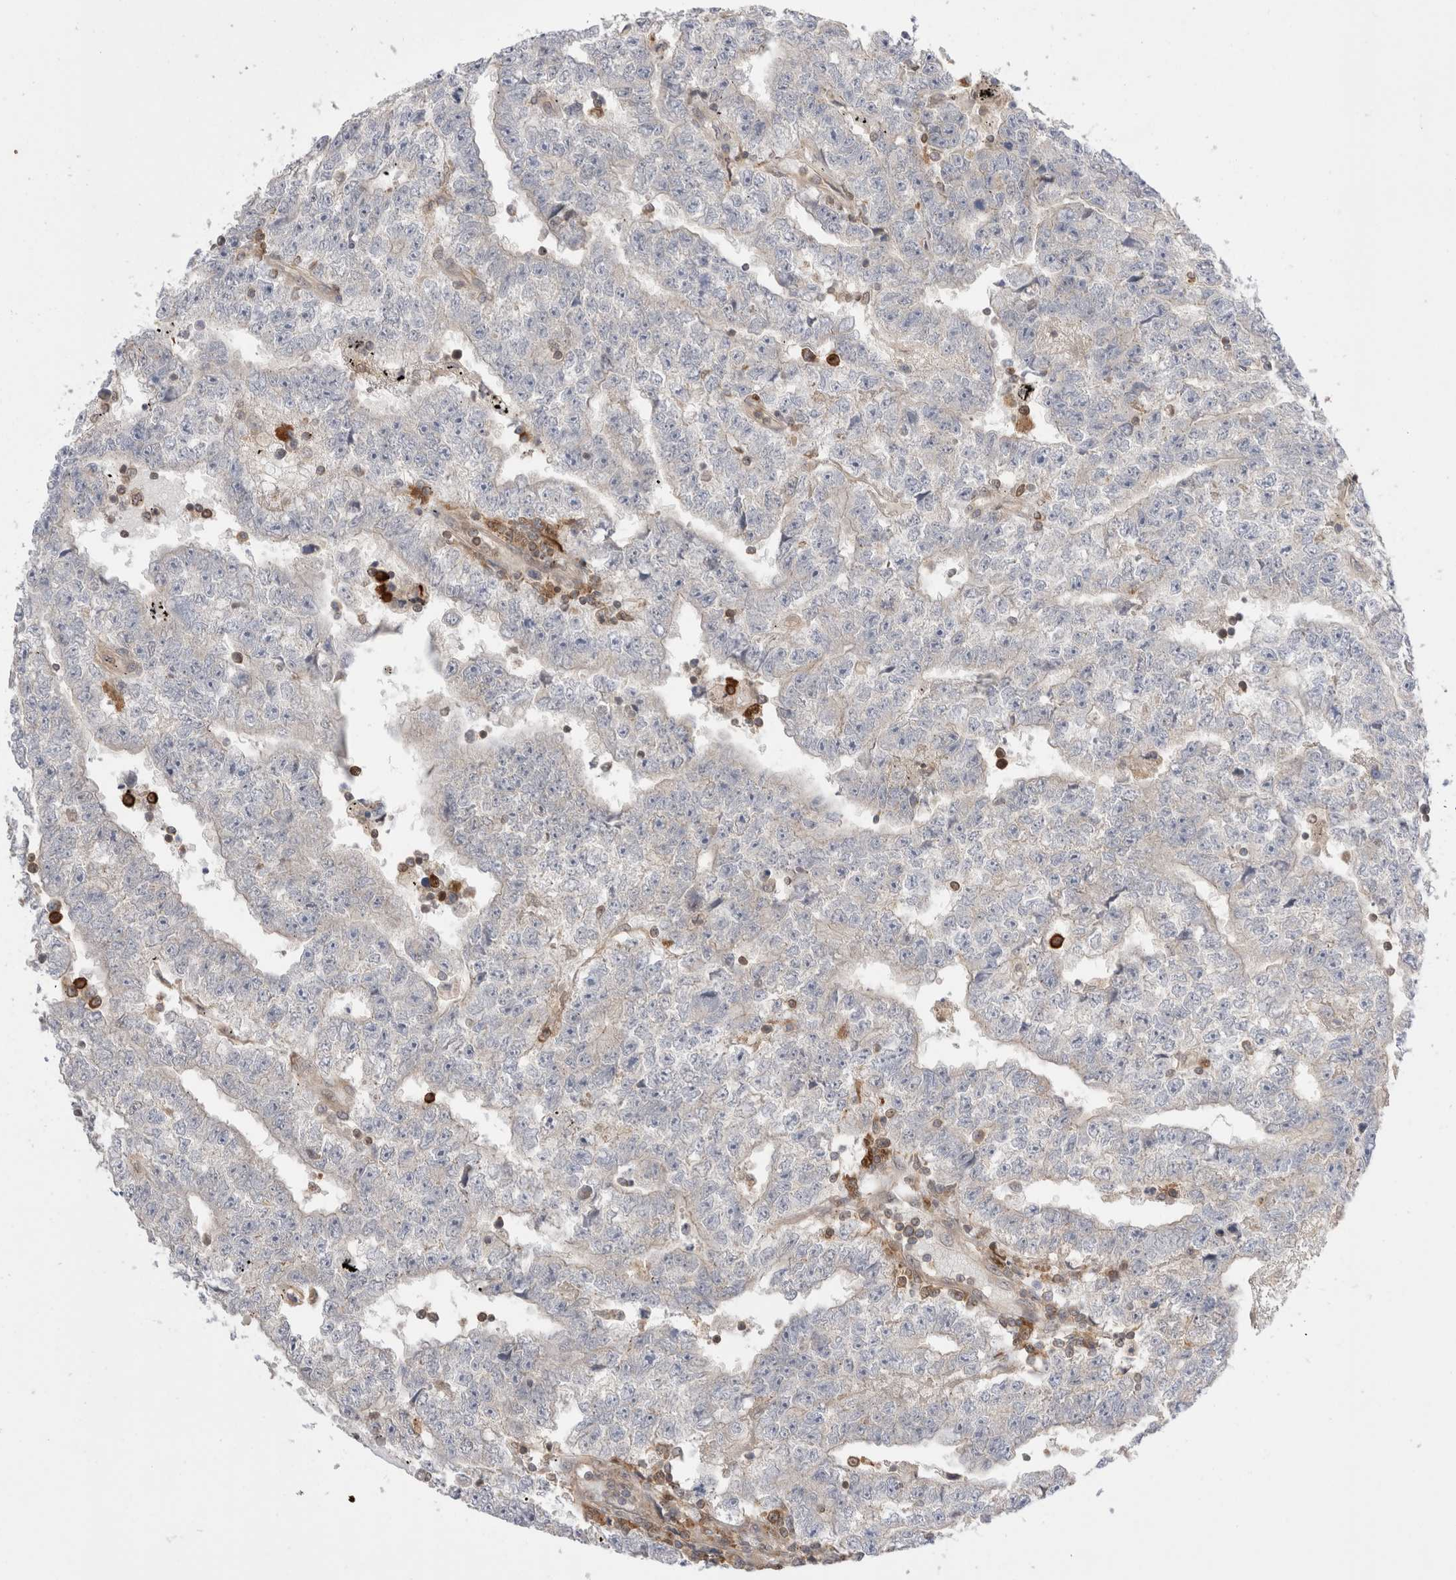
{"staining": {"intensity": "negative", "quantity": "none", "location": "none"}, "tissue": "testis cancer", "cell_type": "Tumor cells", "image_type": "cancer", "snomed": [{"axis": "morphology", "description": "Carcinoma, Embryonal, NOS"}, {"axis": "topography", "description": "Testis"}], "caption": "DAB immunohistochemical staining of testis cancer (embryonal carcinoma) exhibits no significant positivity in tumor cells.", "gene": "NFKB1", "patient": {"sex": "male", "age": 25}}